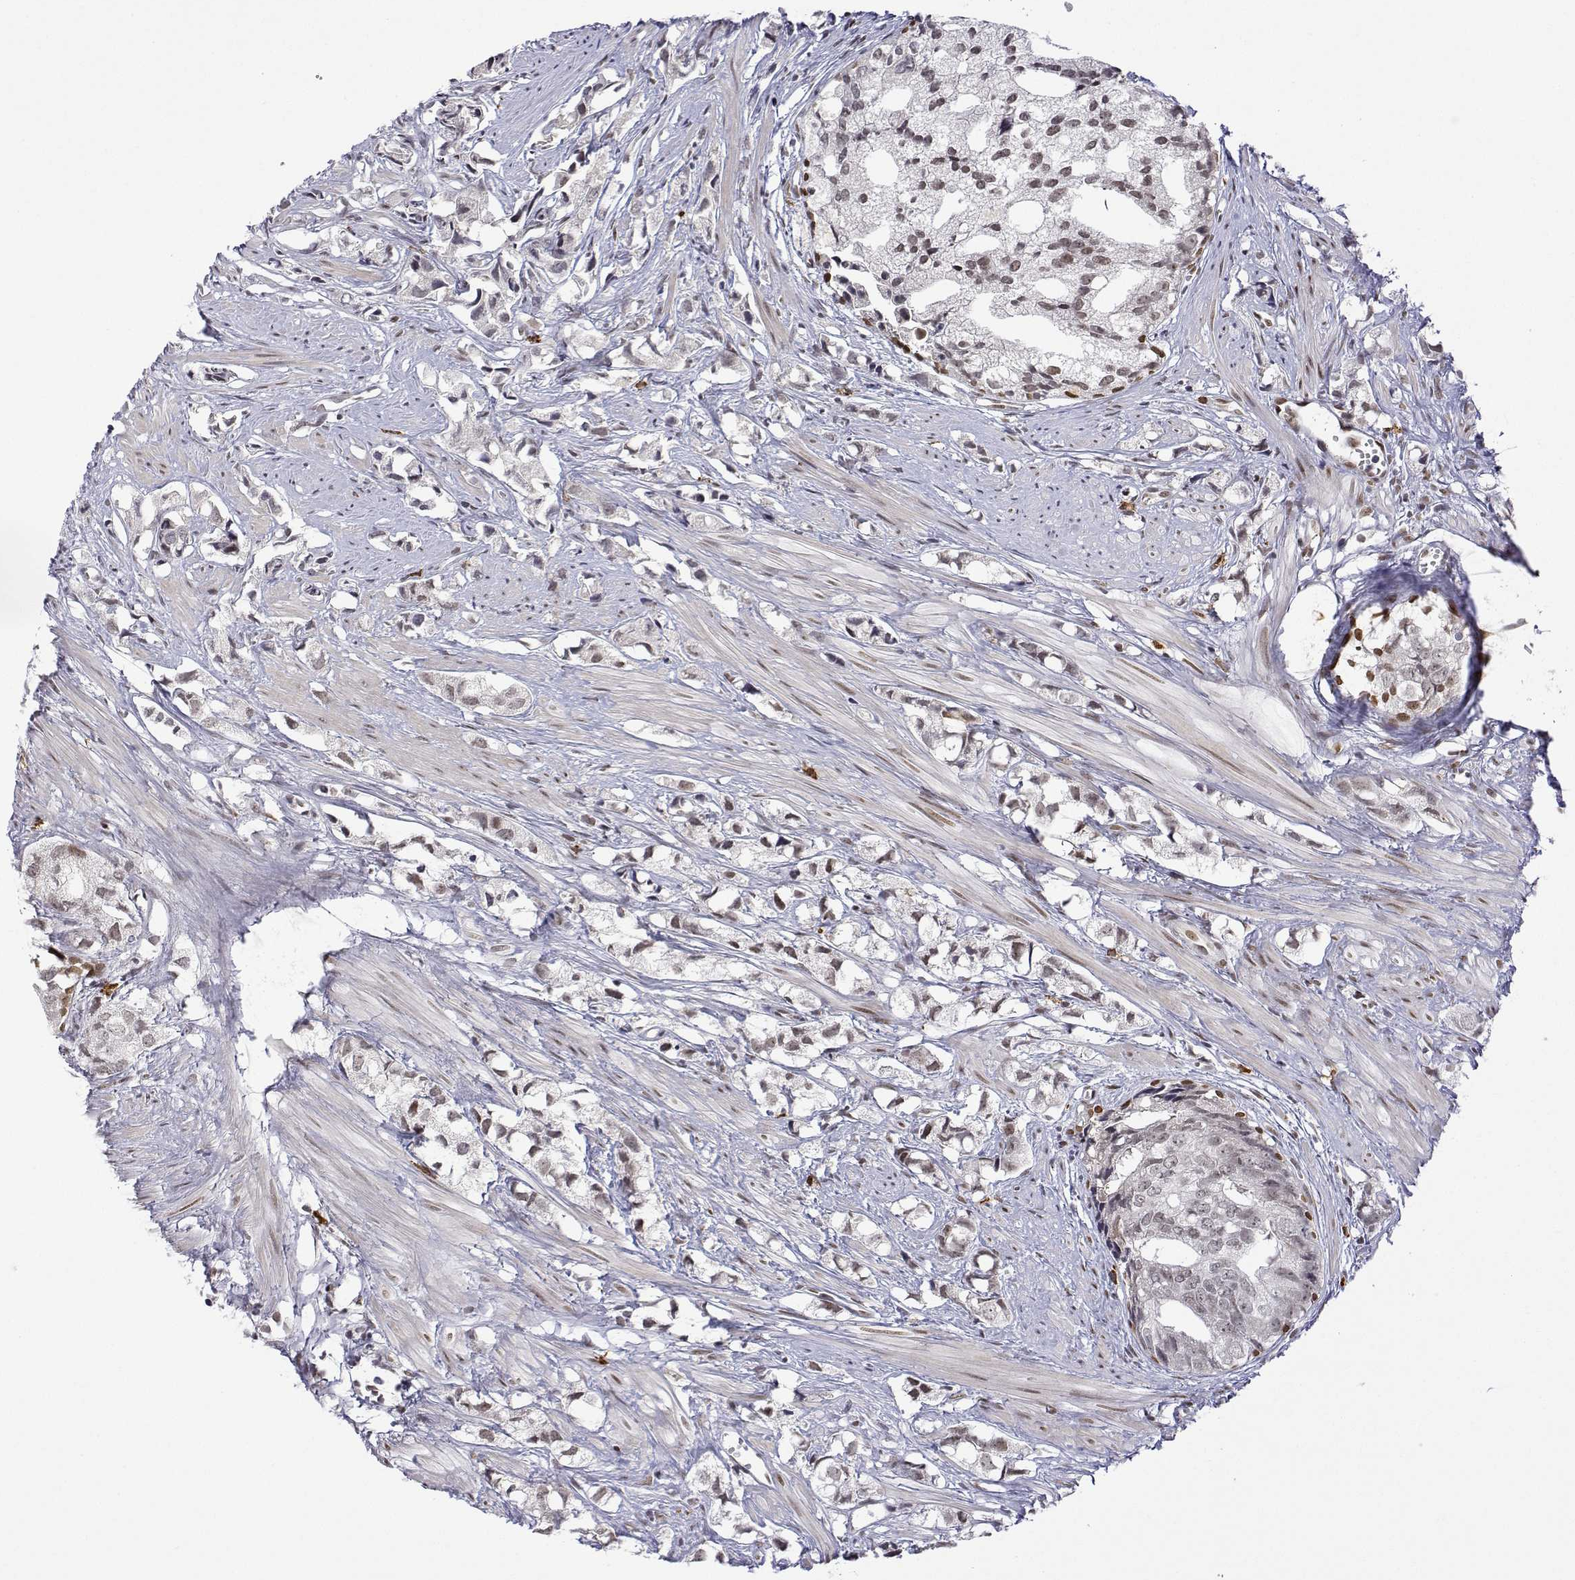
{"staining": {"intensity": "moderate", "quantity": "25%-75%", "location": "nuclear"}, "tissue": "prostate cancer", "cell_type": "Tumor cells", "image_type": "cancer", "snomed": [{"axis": "morphology", "description": "Adenocarcinoma, High grade"}, {"axis": "topography", "description": "Prostate"}], "caption": "Brown immunohistochemical staining in prostate cancer displays moderate nuclear staining in approximately 25%-75% of tumor cells.", "gene": "XPC", "patient": {"sex": "male", "age": 58}}